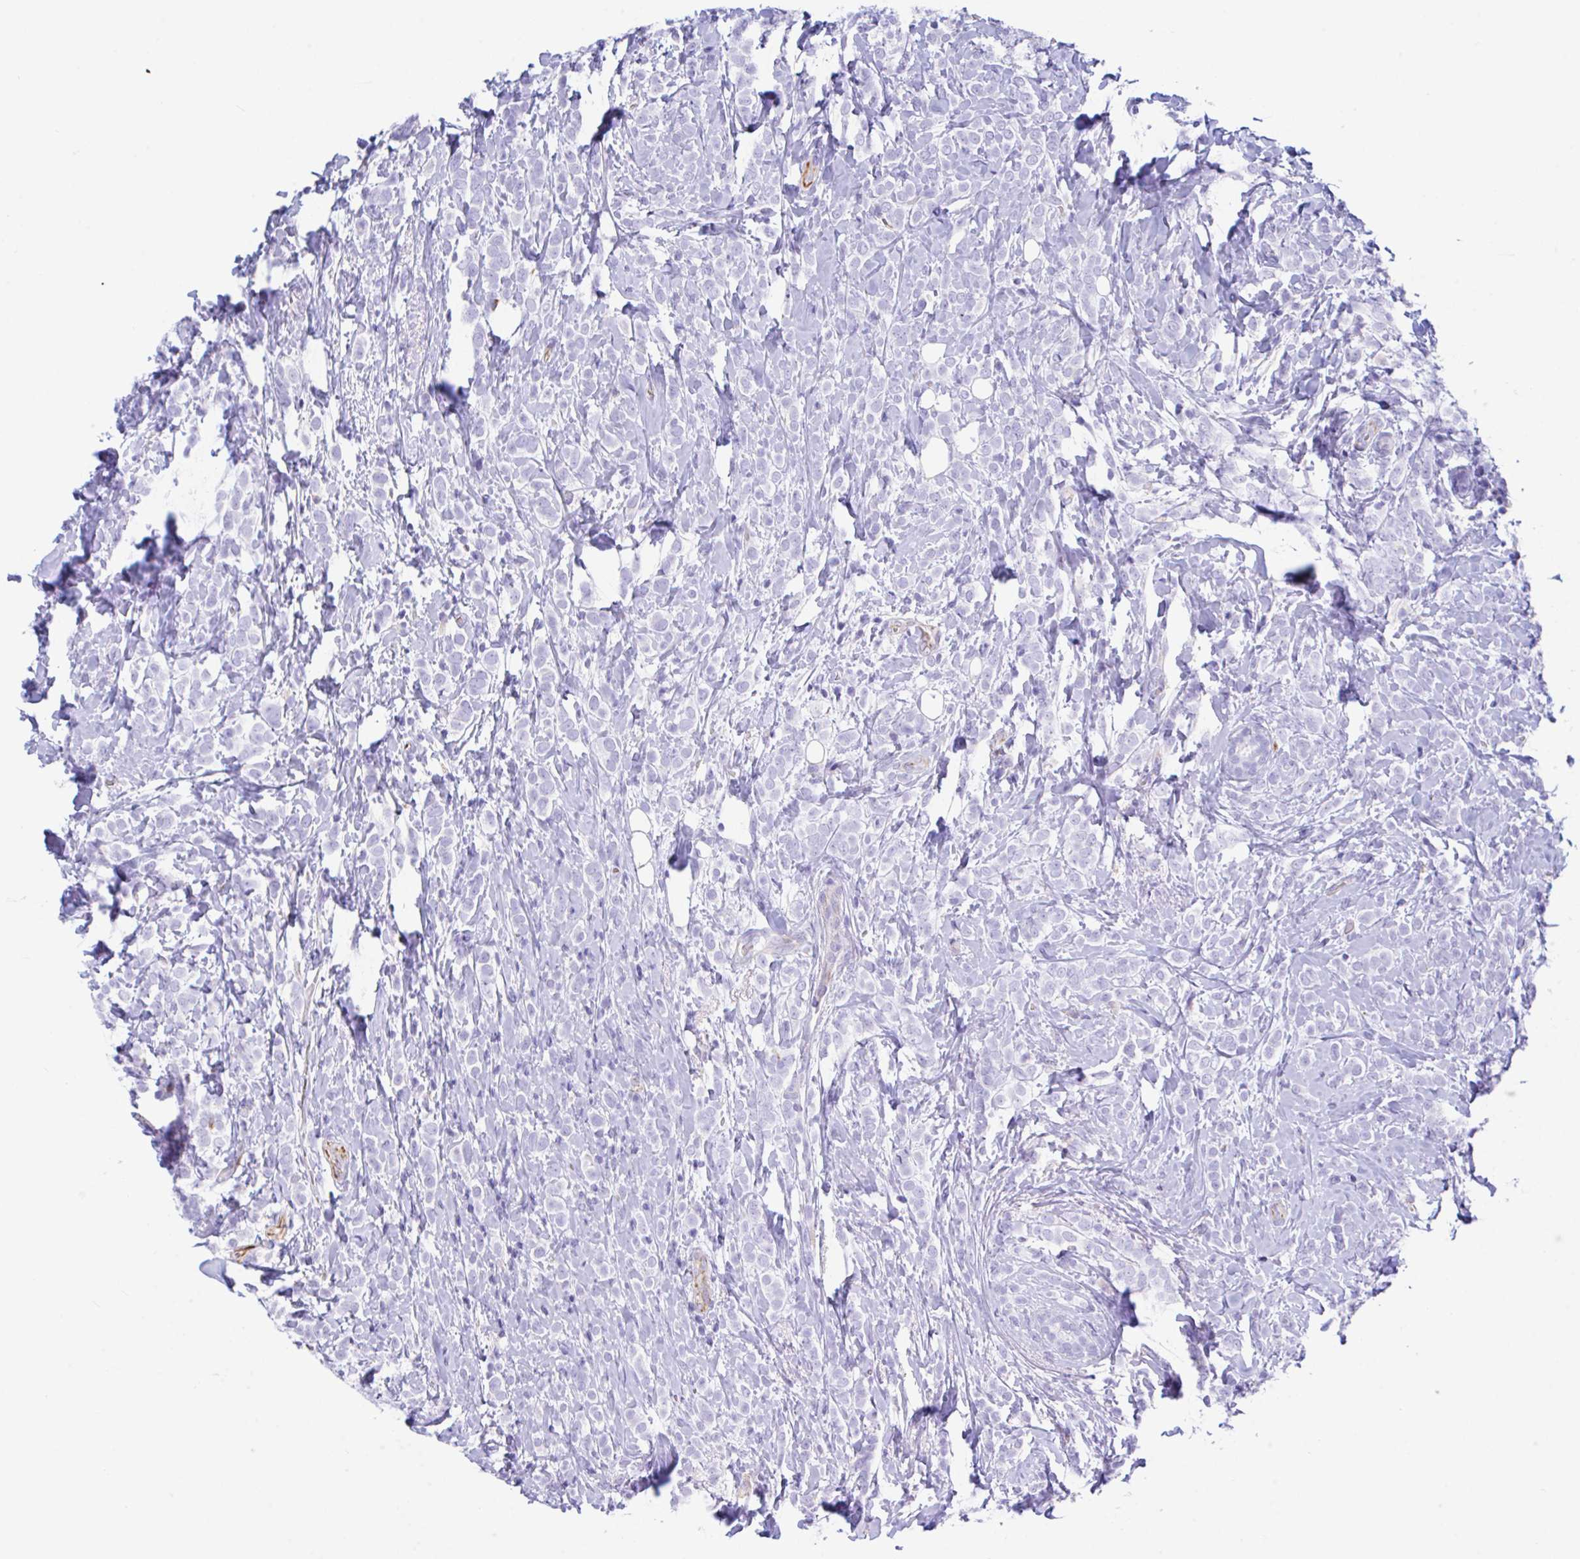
{"staining": {"intensity": "negative", "quantity": "none", "location": "none"}, "tissue": "breast cancer", "cell_type": "Tumor cells", "image_type": "cancer", "snomed": [{"axis": "morphology", "description": "Lobular carcinoma"}, {"axis": "topography", "description": "Breast"}], "caption": "Micrograph shows no protein expression in tumor cells of breast cancer (lobular carcinoma) tissue. (DAB immunohistochemistry (IHC), high magnification).", "gene": "NDUFAF8", "patient": {"sex": "female", "age": 49}}